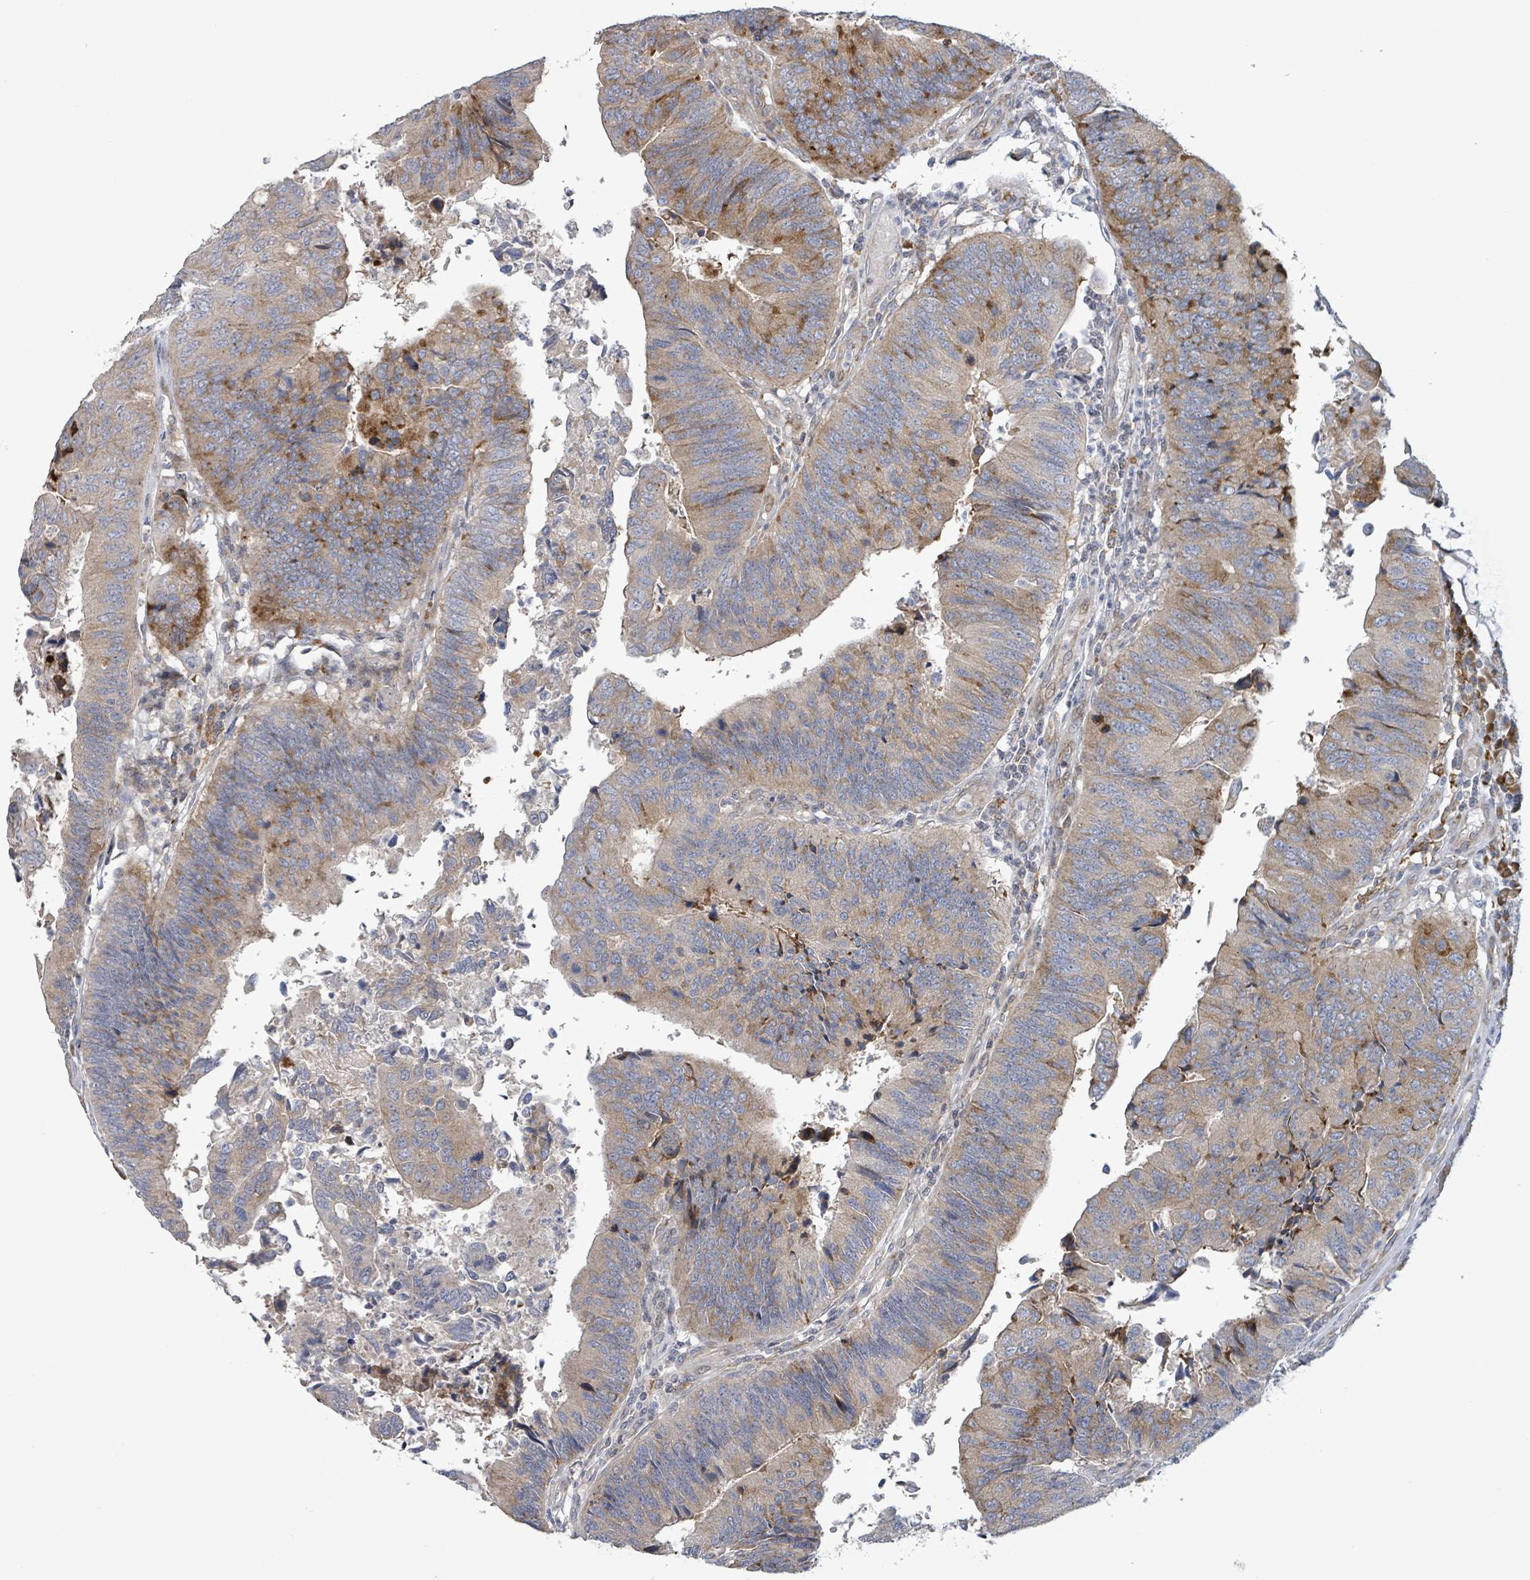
{"staining": {"intensity": "moderate", "quantity": "<25%", "location": "cytoplasmic/membranous"}, "tissue": "colorectal cancer", "cell_type": "Tumor cells", "image_type": "cancer", "snomed": [{"axis": "morphology", "description": "Adenocarcinoma, NOS"}, {"axis": "topography", "description": "Colon"}], "caption": "Protein staining reveals moderate cytoplasmic/membranous expression in approximately <25% of tumor cells in adenocarcinoma (colorectal). Using DAB (brown) and hematoxylin (blue) stains, captured at high magnification using brightfield microscopy.", "gene": "LILRA4", "patient": {"sex": "female", "age": 67}}